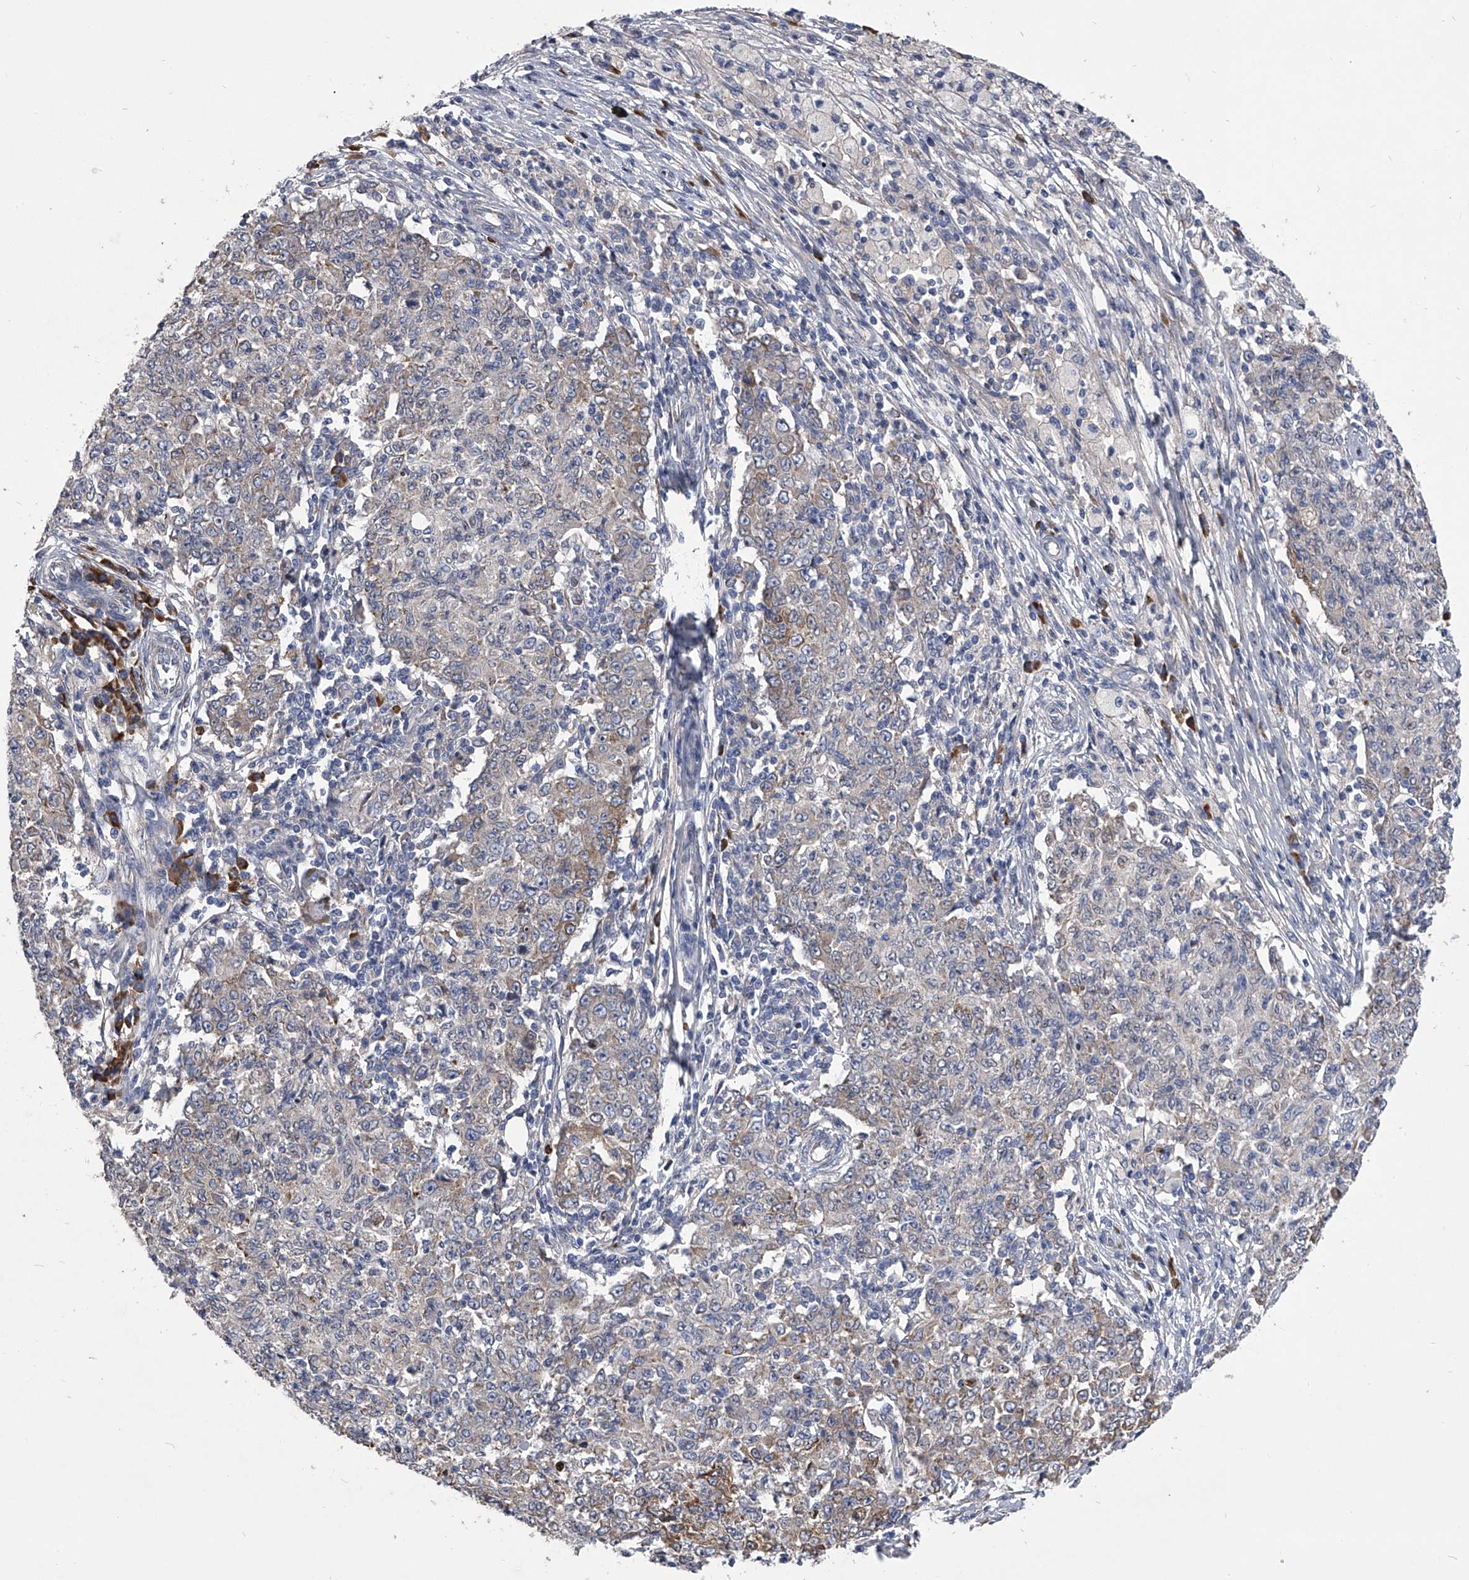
{"staining": {"intensity": "weak", "quantity": "<25%", "location": "cytoplasmic/membranous"}, "tissue": "ovarian cancer", "cell_type": "Tumor cells", "image_type": "cancer", "snomed": [{"axis": "morphology", "description": "Carcinoma, endometroid"}, {"axis": "topography", "description": "Ovary"}], "caption": "Protein analysis of ovarian cancer (endometroid carcinoma) exhibits no significant expression in tumor cells.", "gene": "CCR4", "patient": {"sex": "female", "age": 42}}